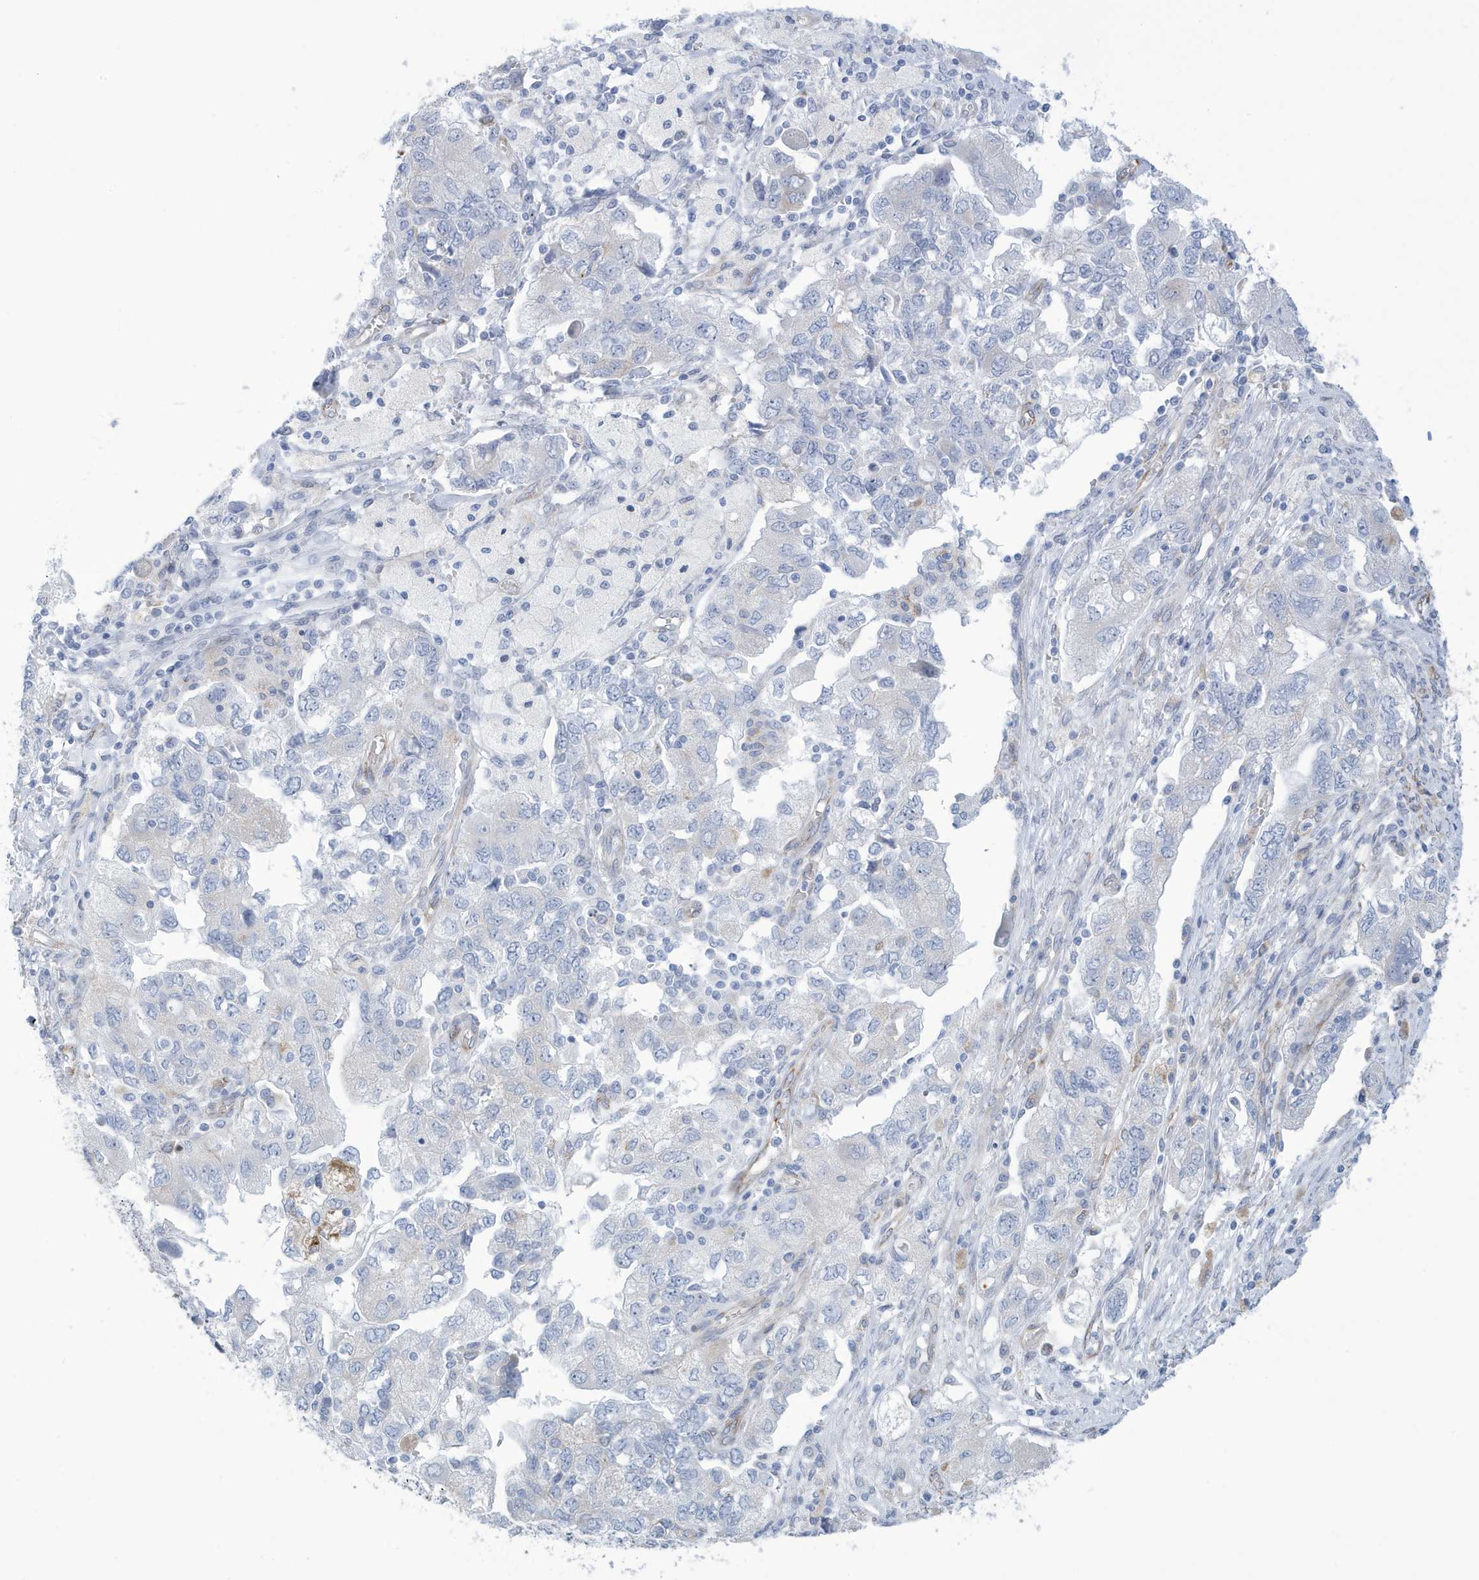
{"staining": {"intensity": "negative", "quantity": "none", "location": "none"}, "tissue": "ovarian cancer", "cell_type": "Tumor cells", "image_type": "cancer", "snomed": [{"axis": "morphology", "description": "Carcinoma, NOS"}, {"axis": "morphology", "description": "Cystadenocarcinoma, serous, NOS"}, {"axis": "topography", "description": "Ovary"}], "caption": "A histopathology image of human carcinoma (ovarian) is negative for staining in tumor cells. Brightfield microscopy of immunohistochemistry (IHC) stained with DAB (3,3'-diaminobenzidine) (brown) and hematoxylin (blue), captured at high magnification.", "gene": "SEMA3F", "patient": {"sex": "female", "age": 69}}